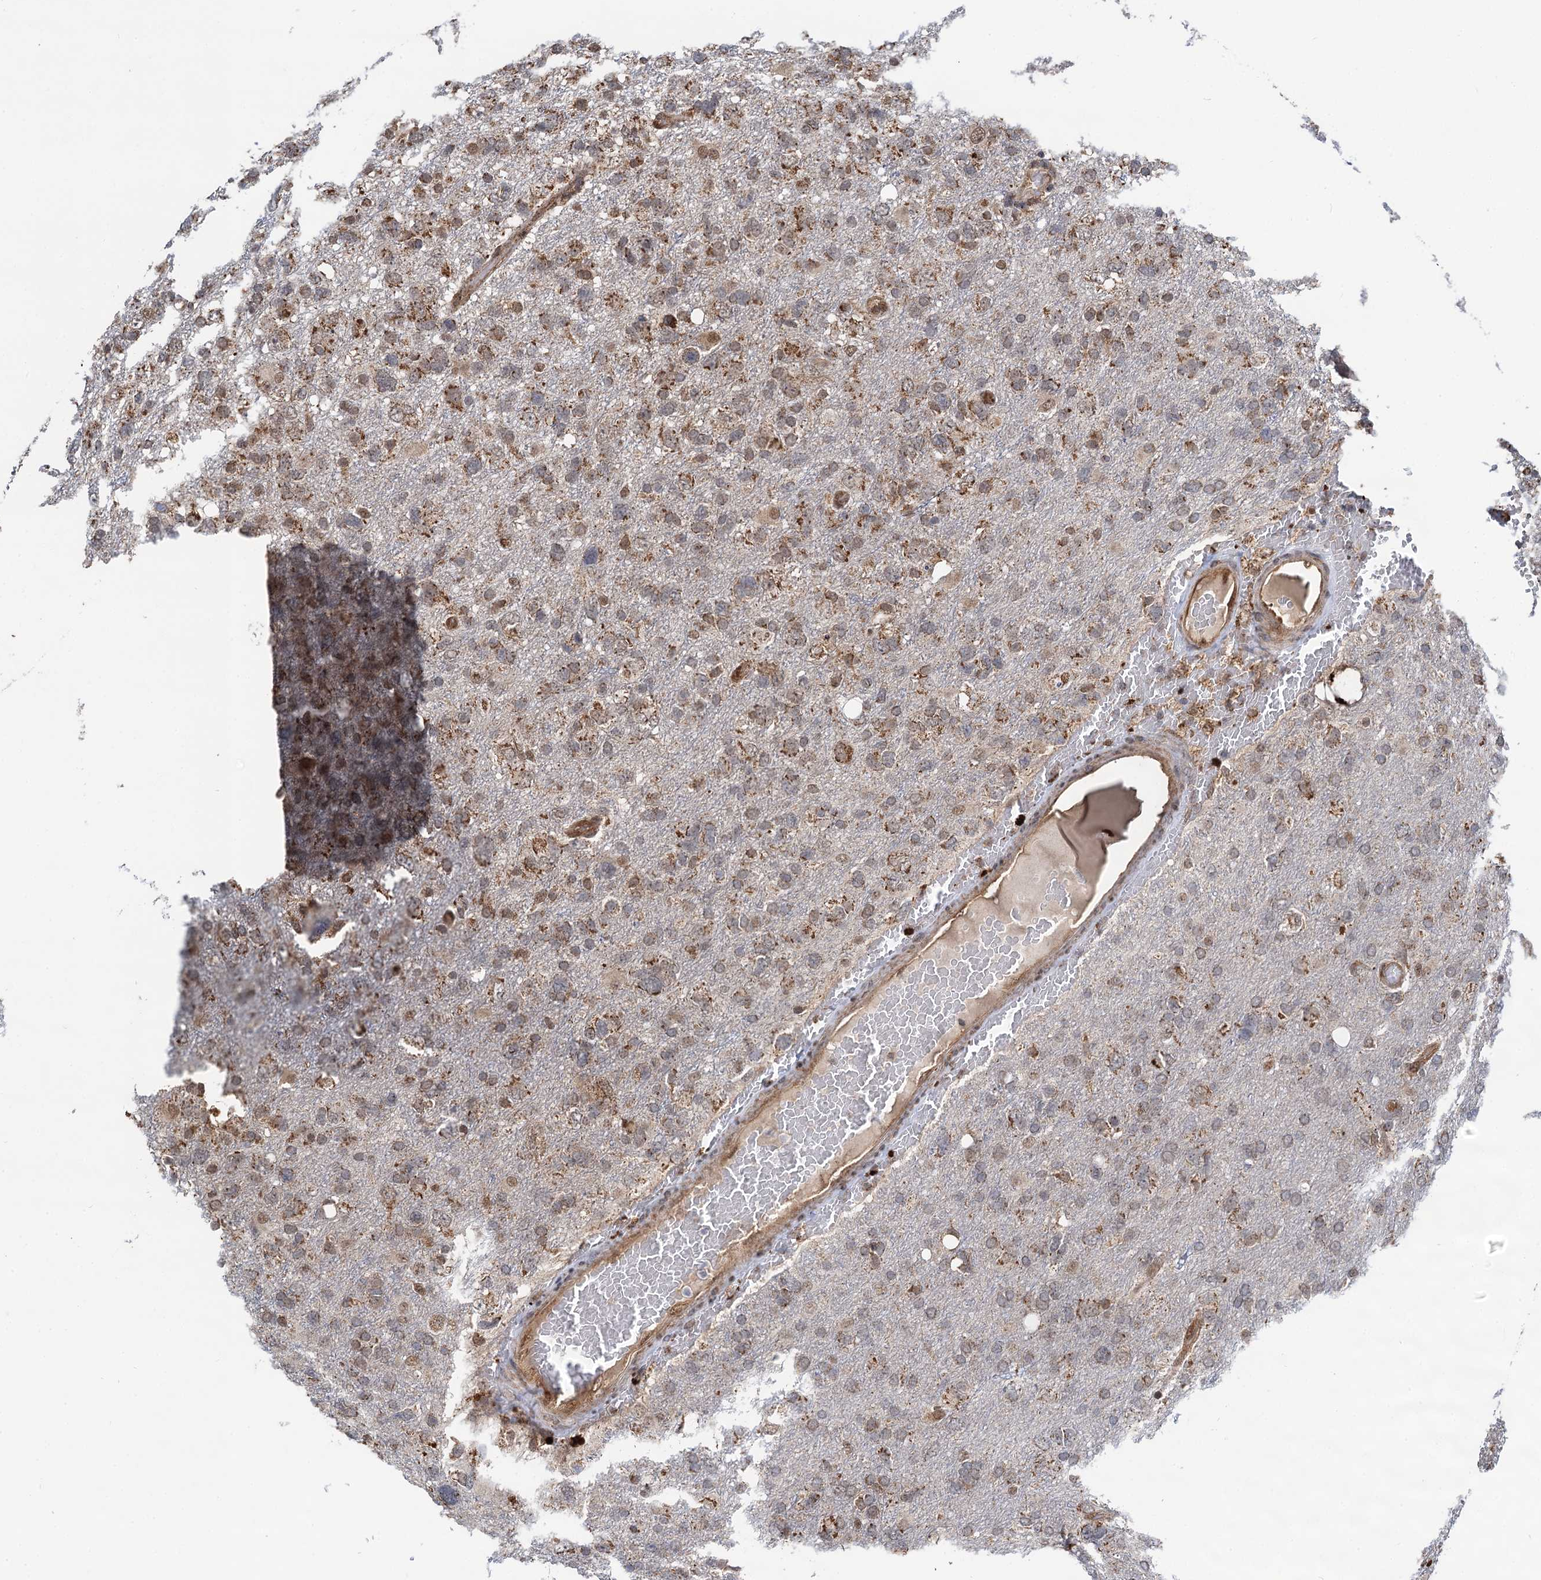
{"staining": {"intensity": "moderate", "quantity": "<25%", "location": "cytoplasmic/membranous"}, "tissue": "glioma", "cell_type": "Tumor cells", "image_type": "cancer", "snomed": [{"axis": "morphology", "description": "Glioma, malignant, High grade"}, {"axis": "topography", "description": "Brain"}], "caption": "Protein expression analysis of human malignant glioma (high-grade) reveals moderate cytoplasmic/membranous staining in approximately <25% of tumor cells. (brown staining indicates protein expression, while blue staining denotes nuclei).", "gene": "CMPK2", "patient": {"sex": "male", "age": 61}}